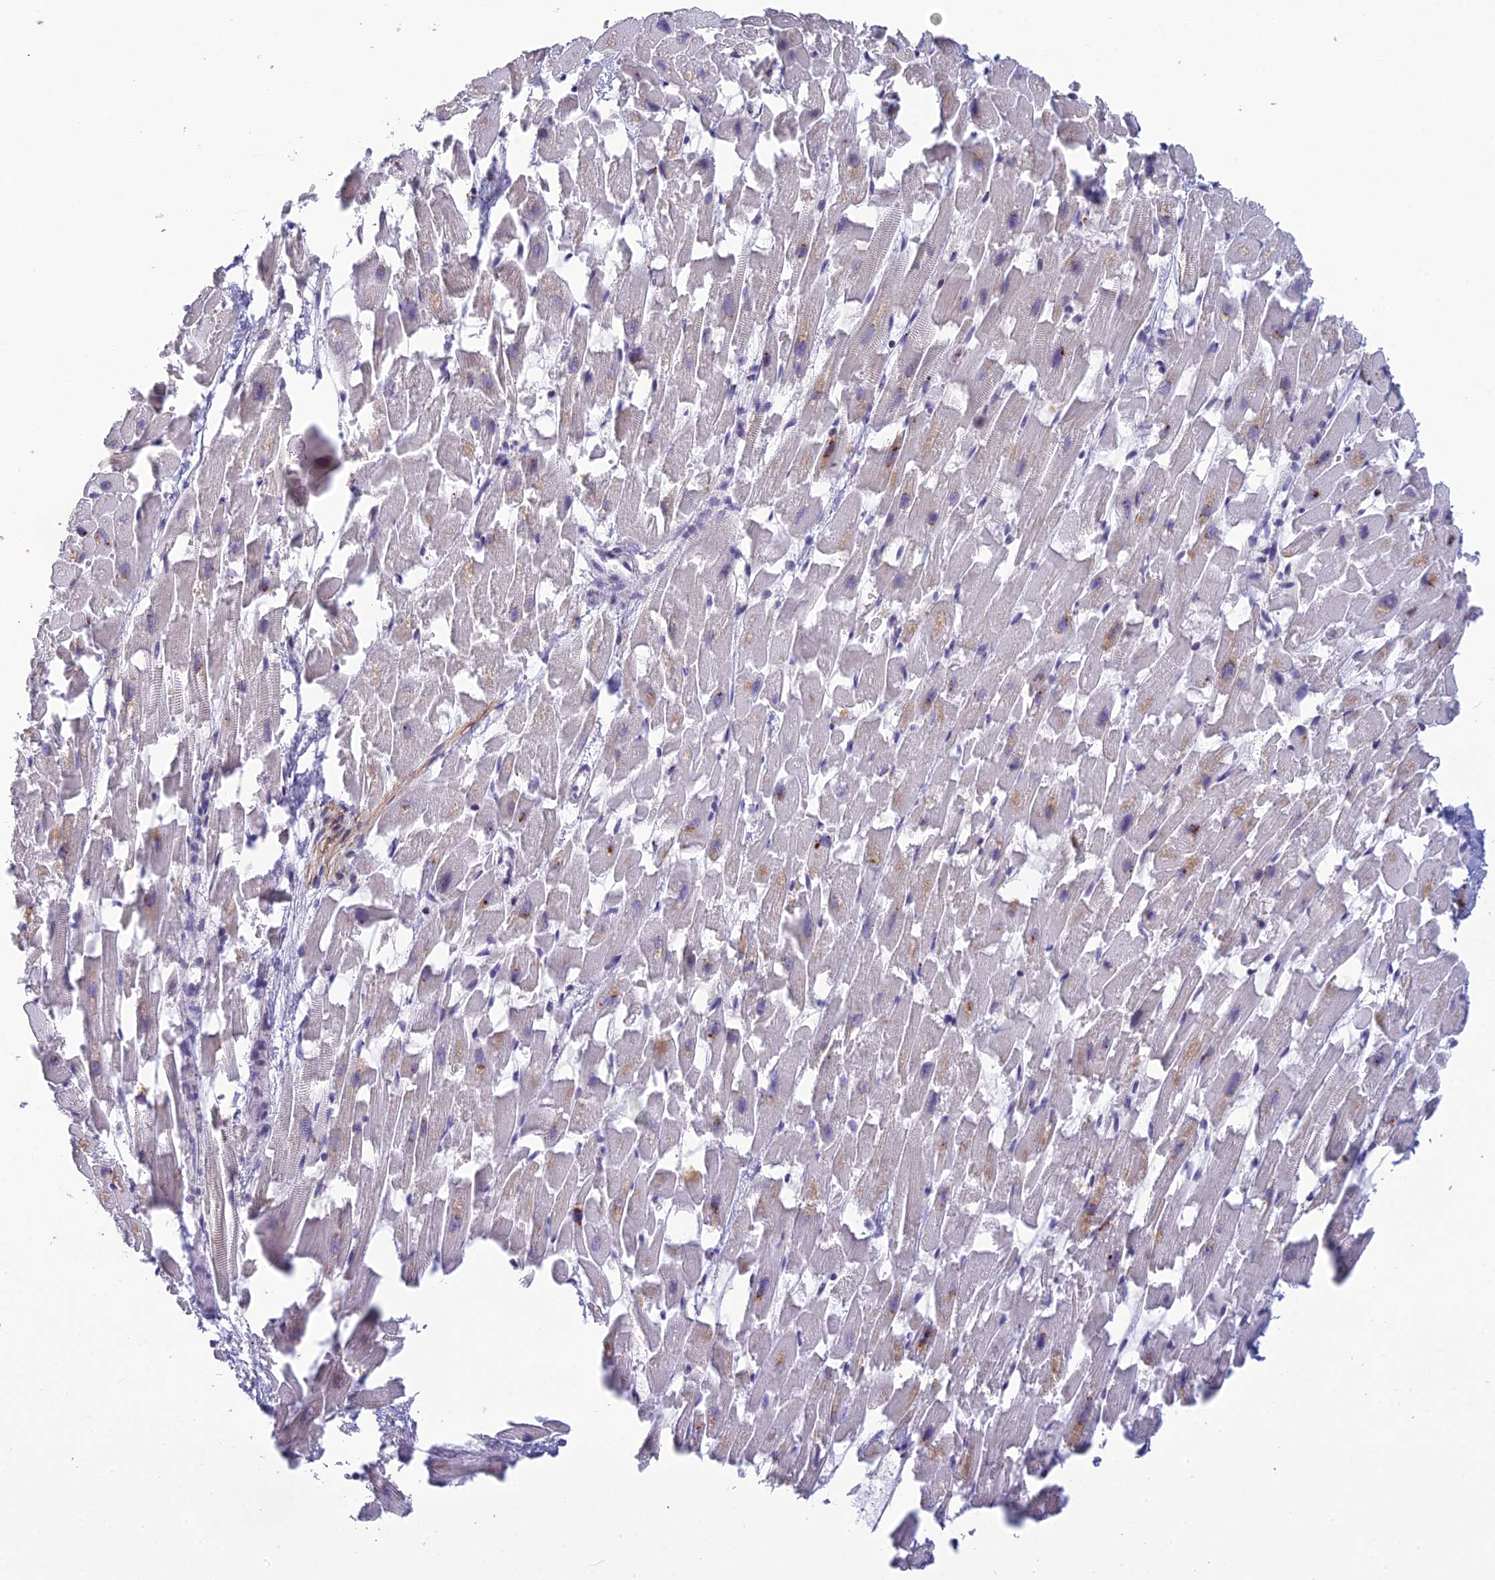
{"staining": {"intensity": "weak", "quantity": "<25%", "location": "cytoplasmic/membranous"}, "tissue": "heart muscle", "cell_type": "Cardiomyocytes", "image_type": "normal", "snomed": [{"axis": "morphology", "description": "Normal tissue, NOS"}, {"axis": "topography", "description": "Heart"}], "caption": "Human heart muscle stained for a protein using immunohistochemistry (IHC) reveals no expression in cardiomyocytes.", "gene": "TMEM134", "patient": {"sex": "female", "age": 64}}